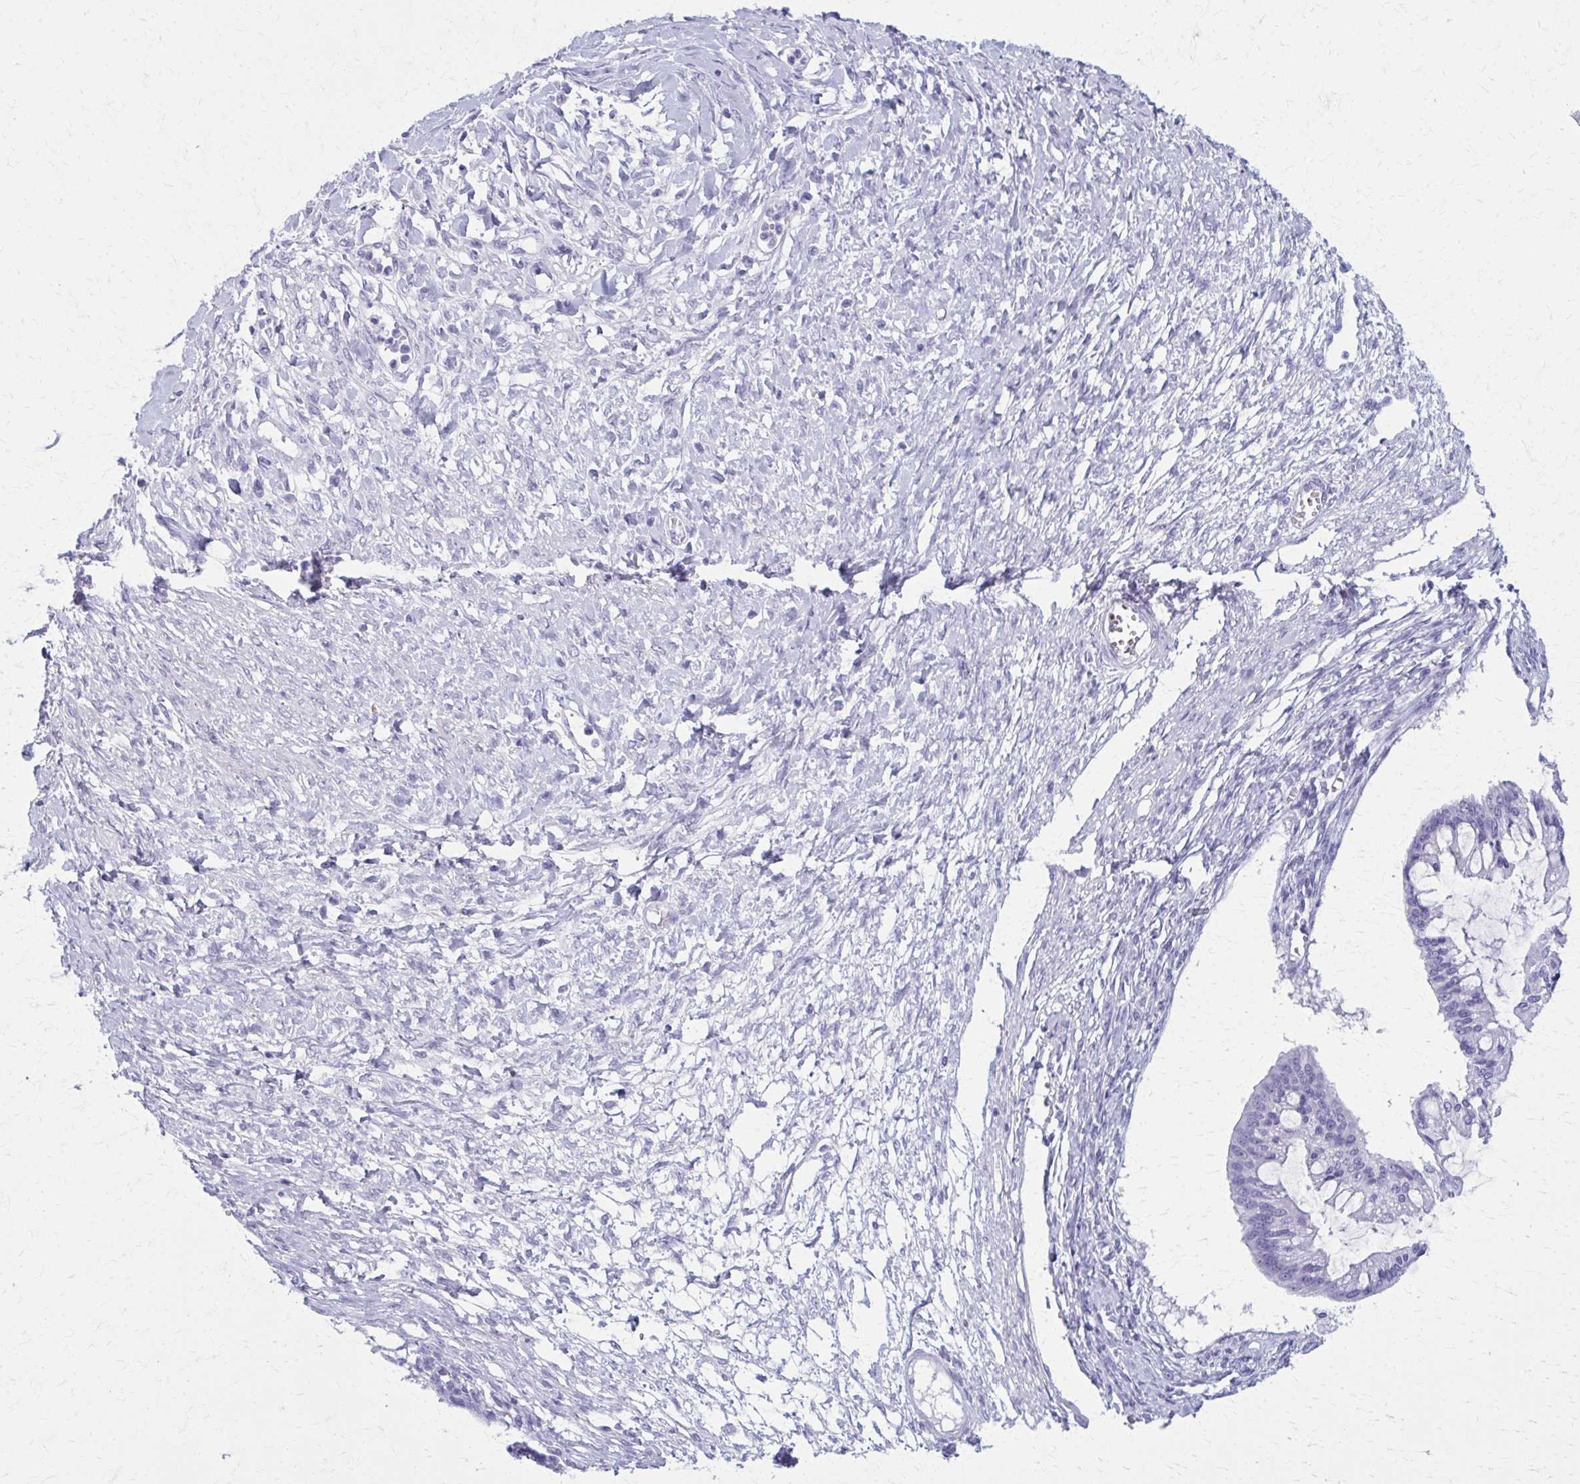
{"staining": {"intensity": "negative", "quantity": "none", "location": "none"}, "tissue": "ovarian cancer", "cell_type": "Tumor cells", "image_type": "cancer", "snomed": [{"axis": "morphology", "description": "Cystadenocarcinoma, mucinous, NOS"}, {"axis": "topography", "description": "Ovary"}], "caption": "Immunohistochemistry image of ovarian cancer stained for a protein (brown), which reveals no staining in tumor cells. (DAB (3,3'-diaminobenzidine) immunohistochemistry (IHC), high magnification).", "gene": "MPLKIP", "patient": {"sex": "female", "age": 73}}